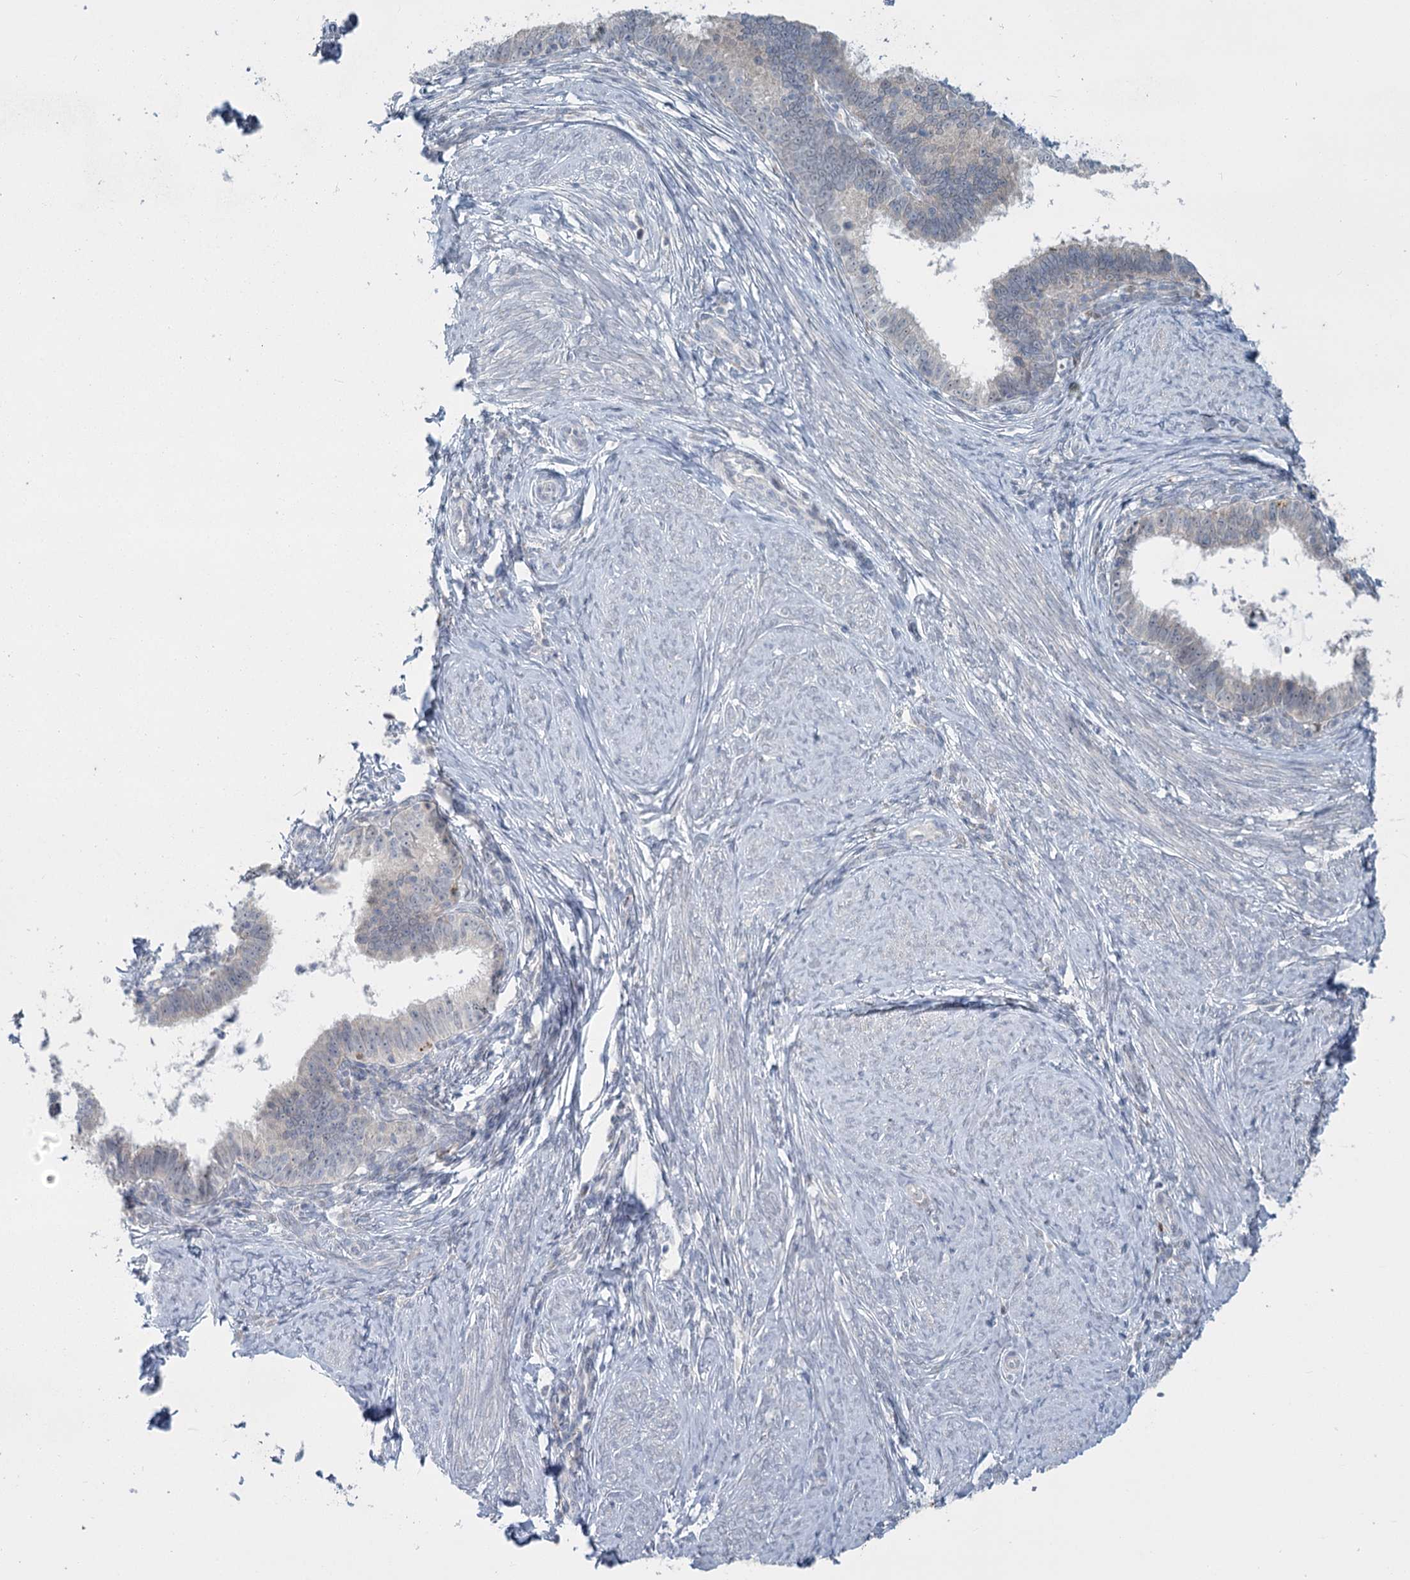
{"staining": {"intensity": "negative", "quantity": "none", "location": "none"}, "tissue": "cervical cancer", "cell_type": "Tumor cells", "image_type": "cancer", "snomed": [{"axis": "morphology", "description": "Adenocarcinoma, NOS"}, {"axis": "topography", "description": "Cervix"}], "caption": "Immunohistochemistry micrograph of human adenocarcinoma (cervical) stained for a protein (brown), which demonstrates no positivity in tumor cells.", "gene": "ABITRAM", "patient": {"sex": "female", "age": 36}}